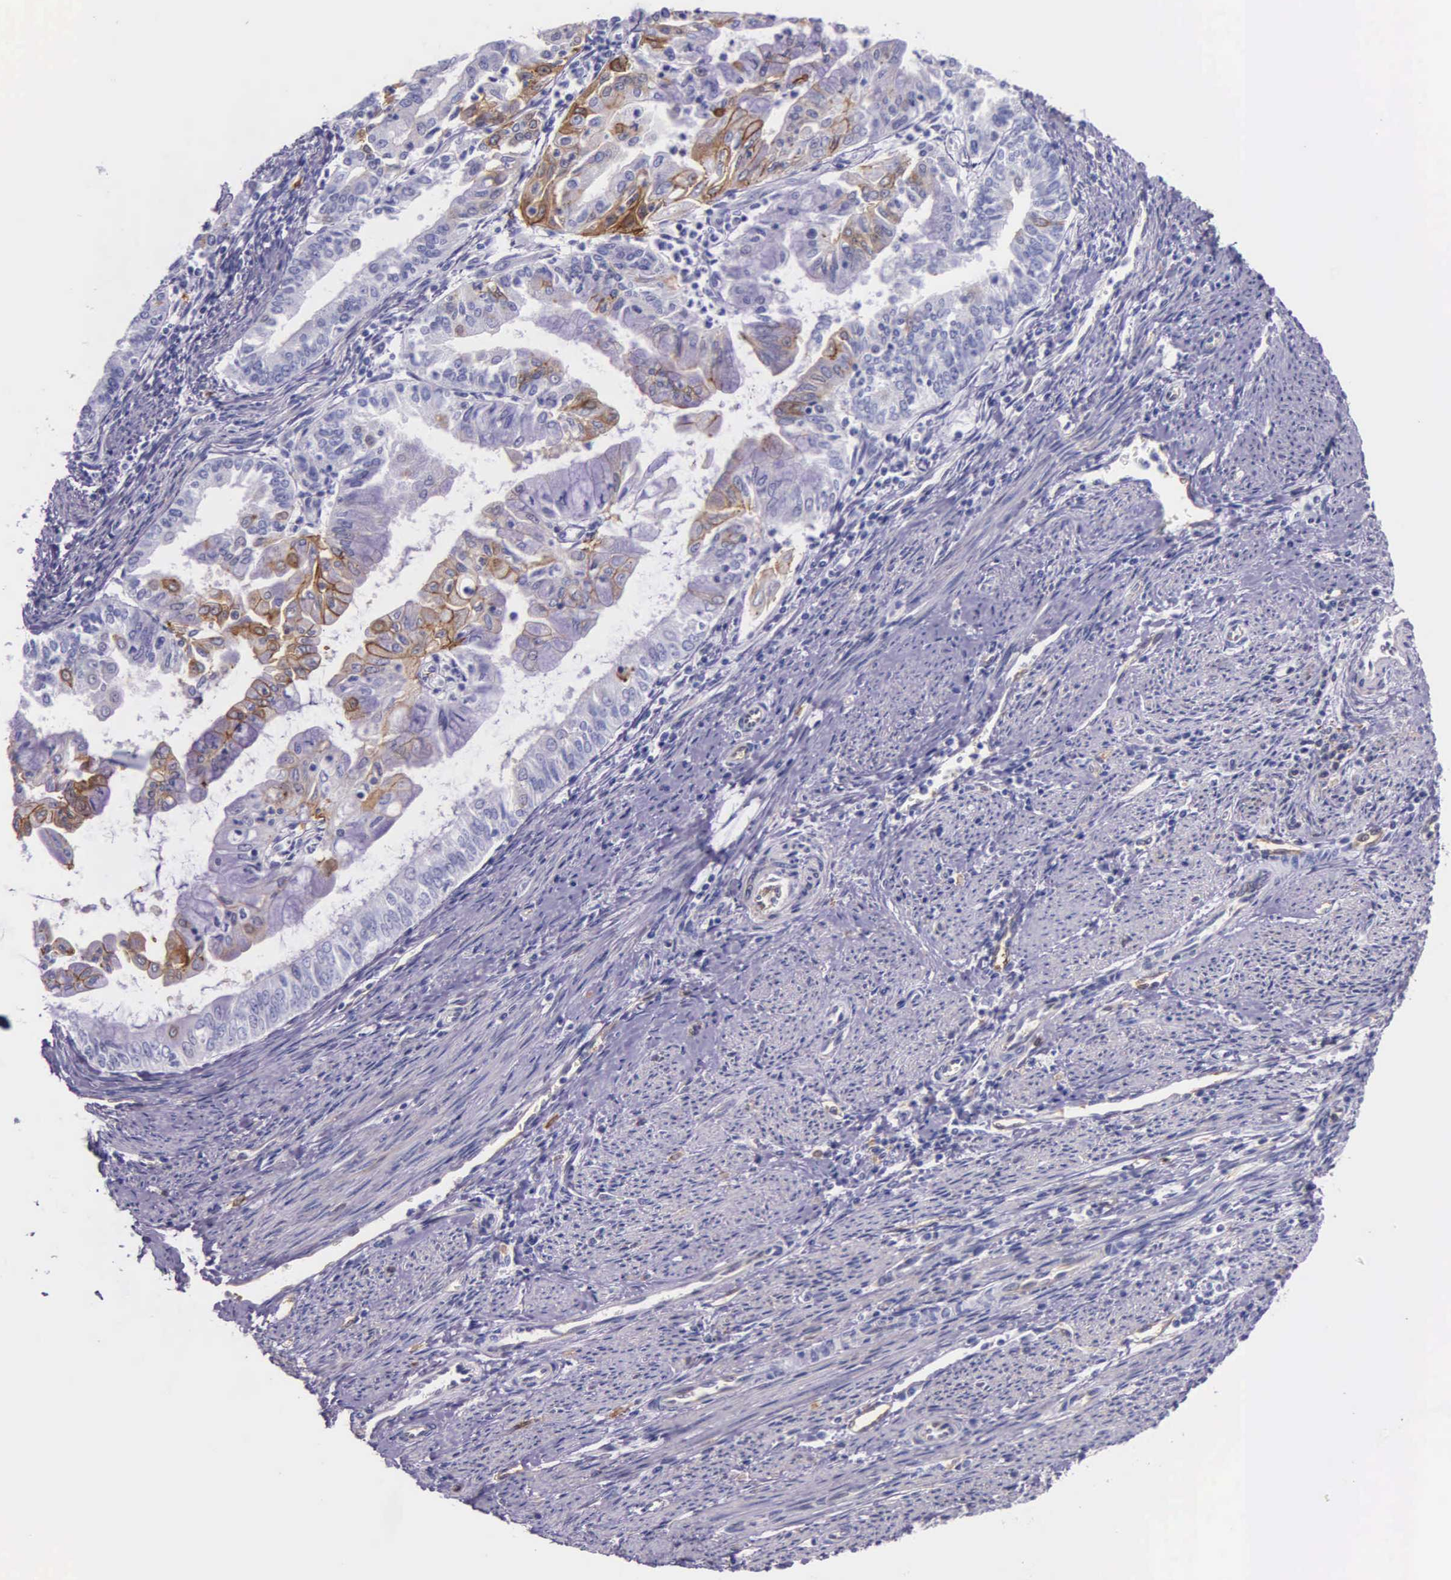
{"staining": {"intensity": "moderate", "quantity": "<25%", "location": "cytoplasmic/membranous"}, "tissue": "endometrial cancer", "cell_type": "Tumor cells", "image_type": "cancer", "snomed": [{"axis": "morphology", "description": "Adenocarcinoma, NOS"}, {"axis": "topography", "description": "Endometrium"}], "caption": "This micrograph demonstrates immunohistochemistry (IHC) staining of human endometrial cancer, with low moderate cytoplasmic/membranous positivity in about <25% of tumor cells.", "gene": "AHNAK2", "patient": {"sex": "female", "age": 75}}